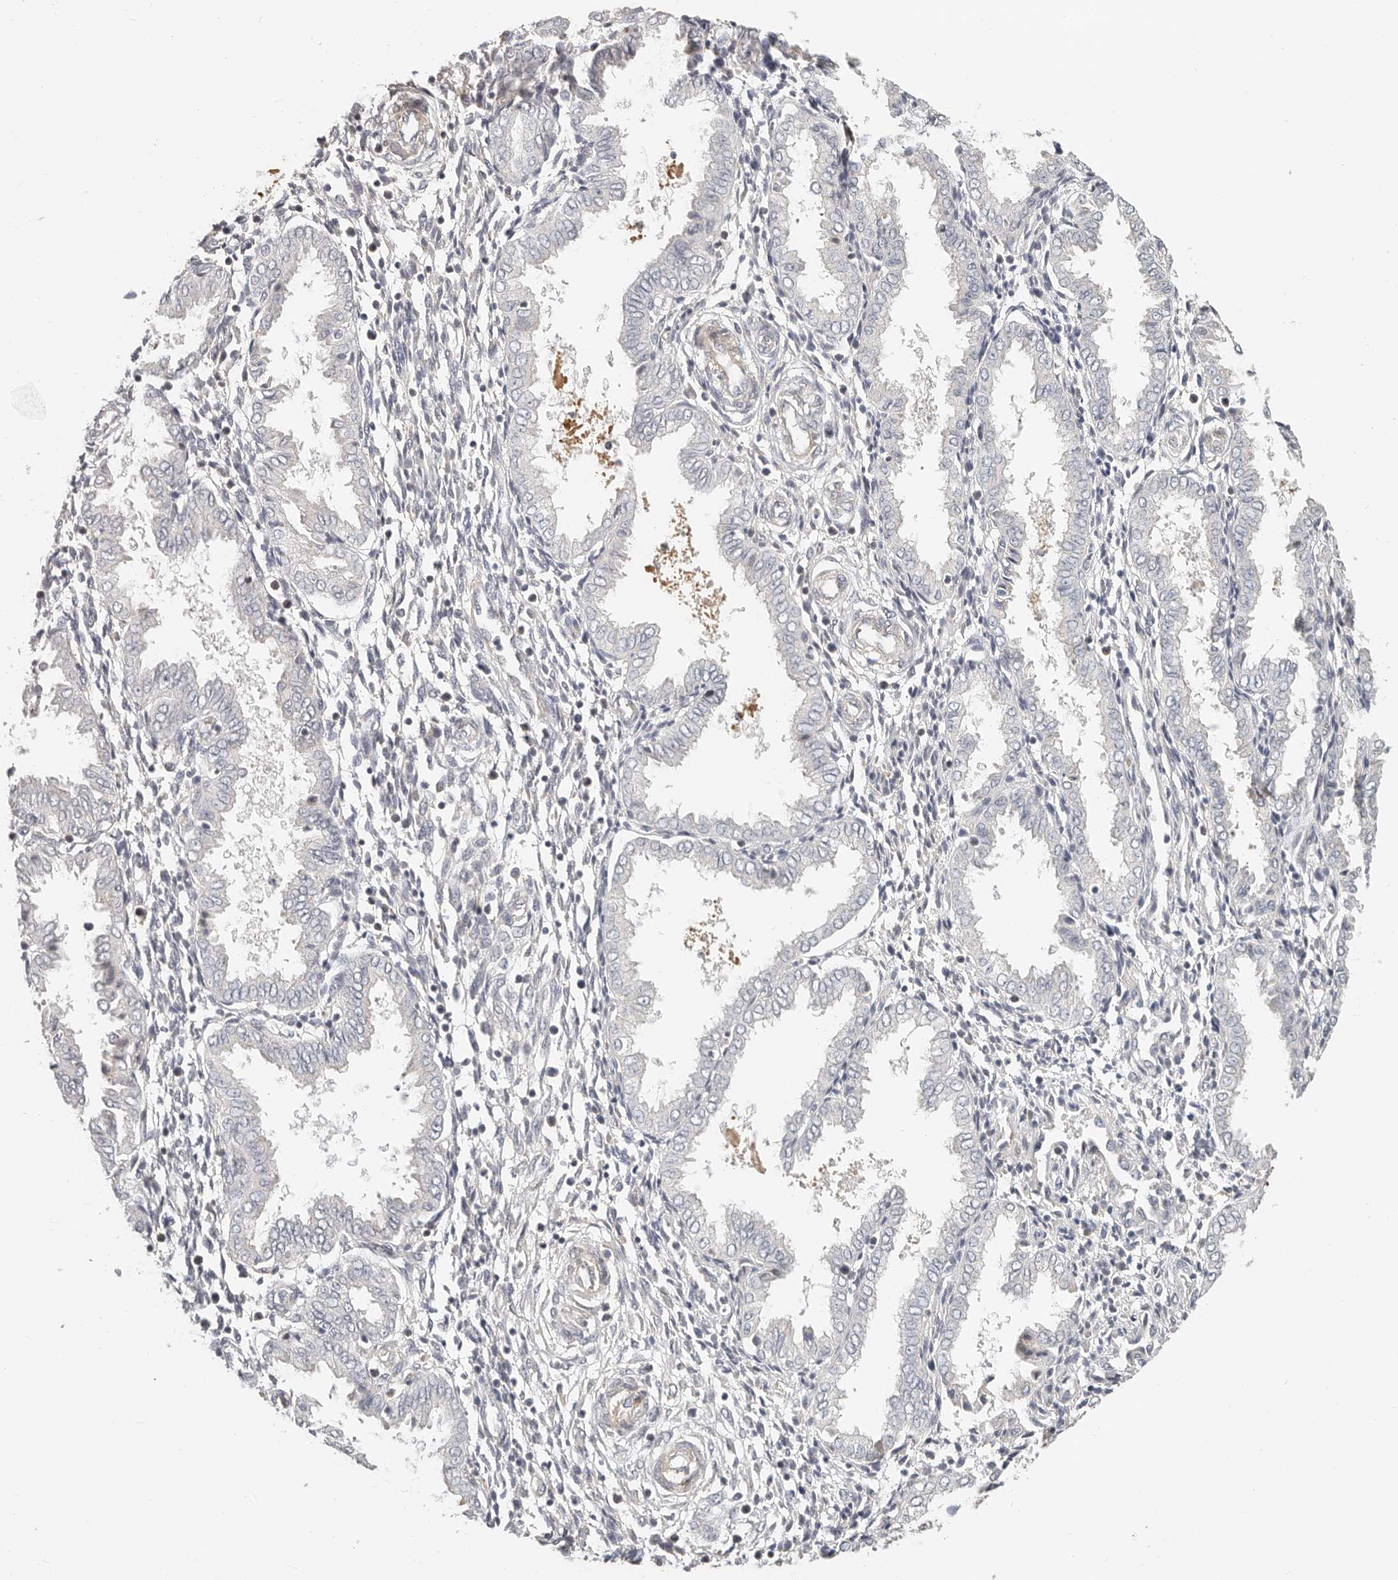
{"staining": {"intensity": "negative", "quantity": "none", "location": "none"}, "tissue": "endometrium", "cell_type": "Cells in endometrial stroma", "image_type": "normal", "snomed": [{"axis": "morphology", "description": "Normal tissue, NOS"}, {"axis": "topography", "description": "Endometrium"}], "caption": "Immunohistochemistry (IHC) histopathology image of unremarkable endometrium stained for a protein (brown), which reveals no staining in cells in endometrial stroma. The staining was performed using DAB to visualize the protein expression in brown, while the nuclei were stained in blue with hematoxylin (Magnification: 20x).", "gene": "ZRANB1", "patient": {"sex": "female", "age": 33}}